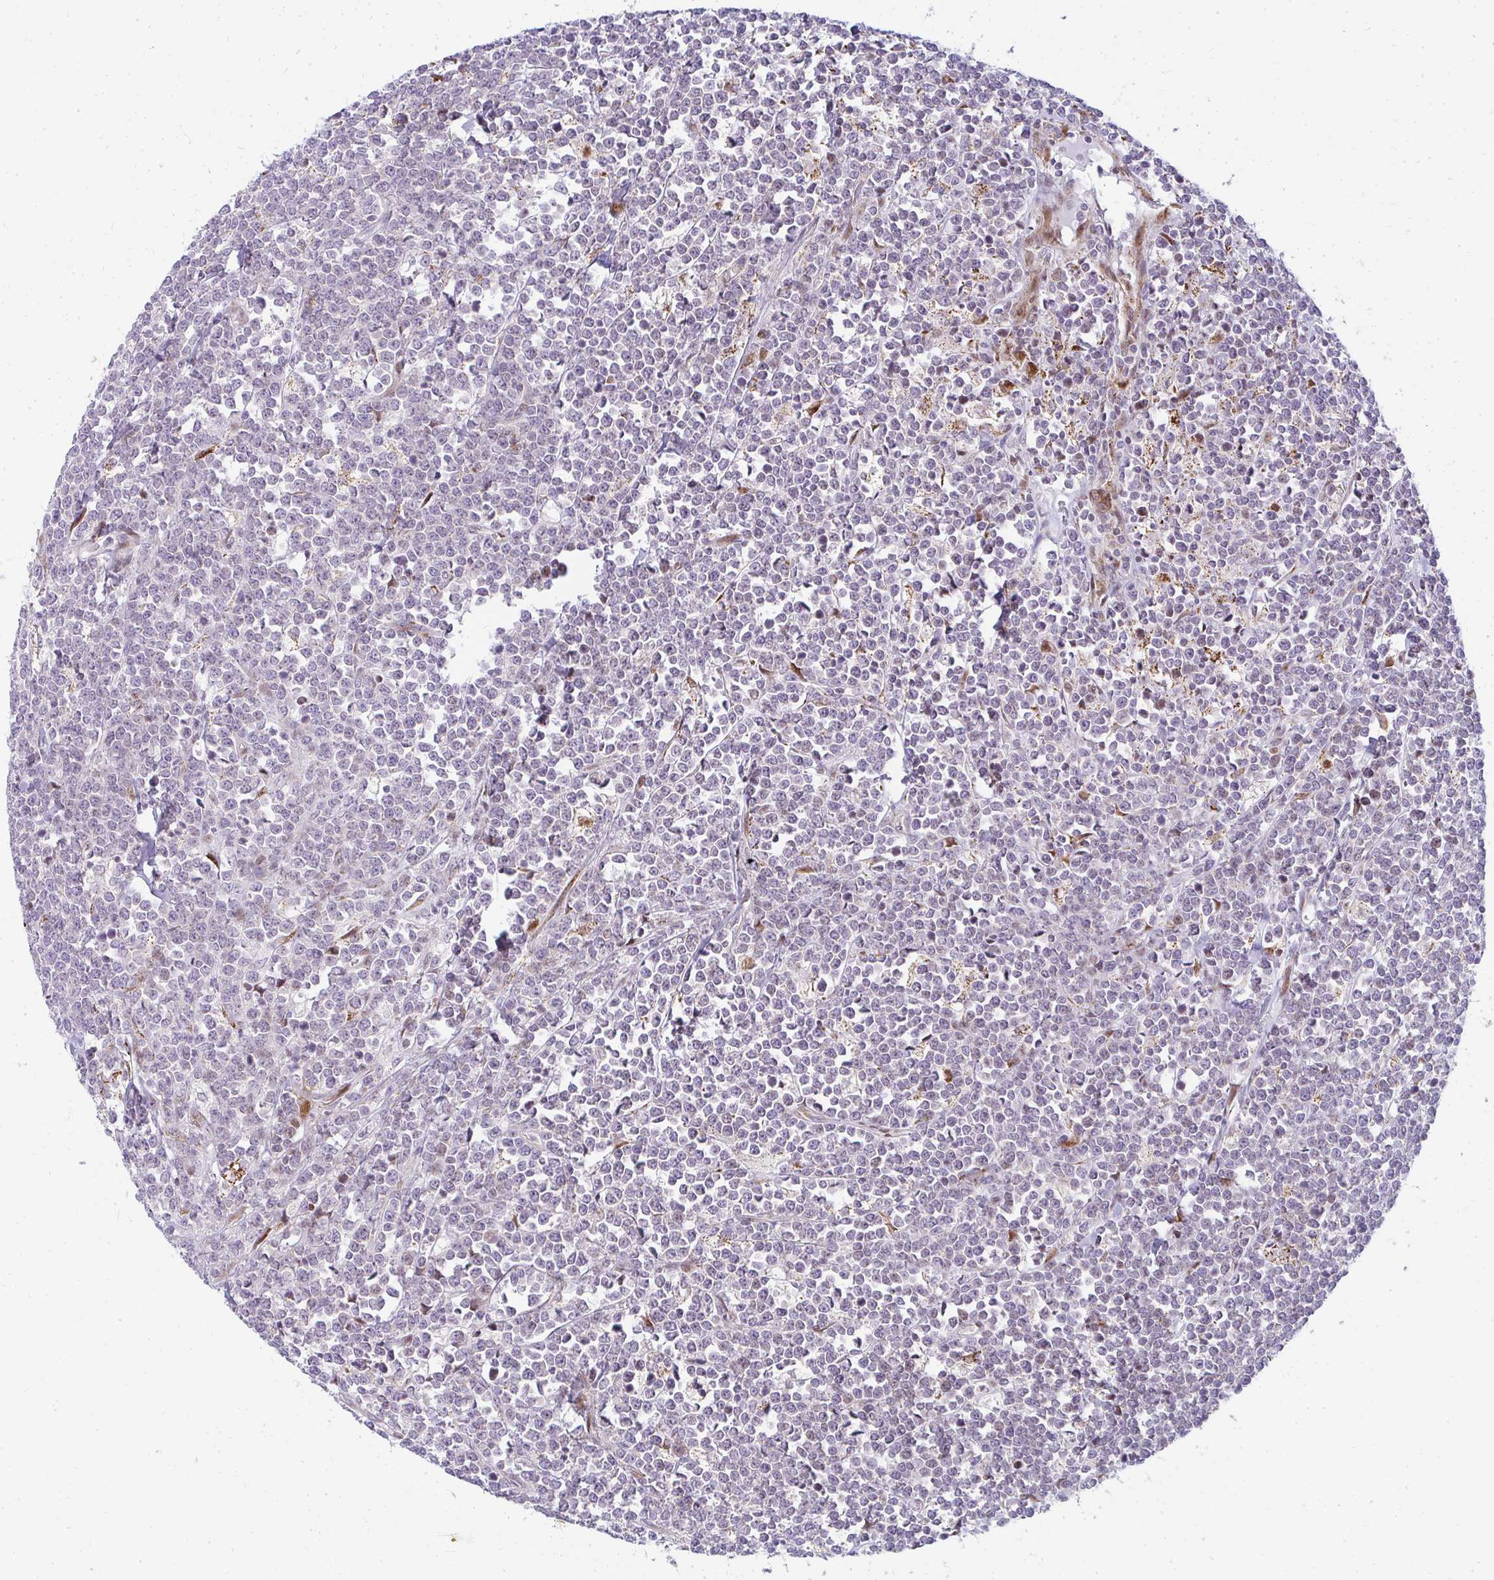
{"staining": {"intensity": "negative", "quantity": "none", "location": "none"}, "tissue": "lymphoma", "cell_type": "Tumor cells", "image_type": "cancer", "snomed": [{"axis": "morphology", "description": "Malignant lymphoma, non-Hodgkin's type, High grade"}, {"axis": "topography", "description": "Small intestine"}, {"axis": "topography", "description": "Colon"}], "caption": "Immunohistochemistry histopathology image of neoplastic tissue: lymphoma stained with DAB (3,3'-diaminobenzidine) shows no significant protein staining in tumor cells. Nuclei are stained in blue.", "gene": "PLA2G5", "patient": {"sex": "male", "age": 8}}